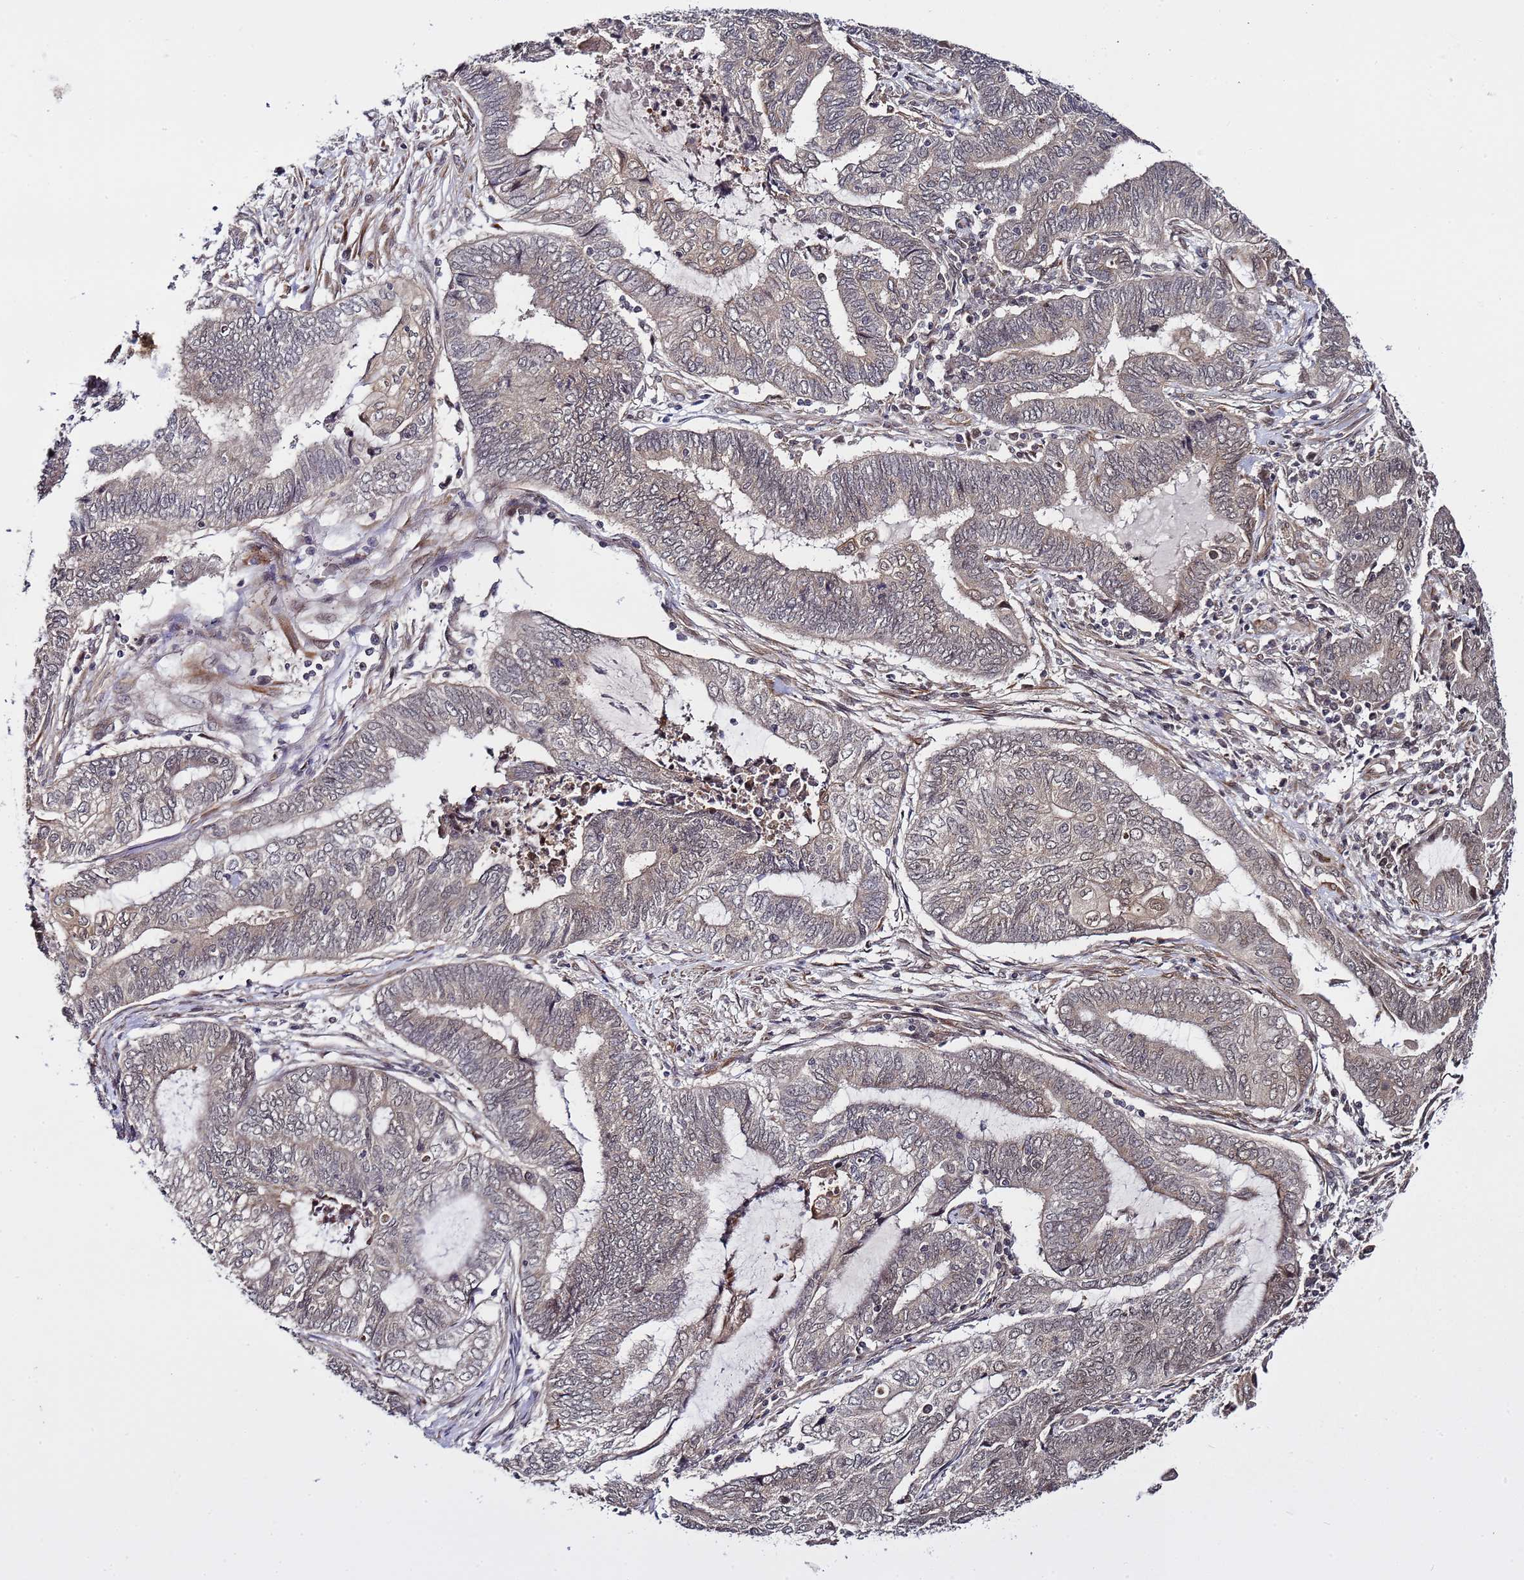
{"staining": {"intensity": "negative", "quantity": "none", "location": "none"}, "tissue": "endometrial cancer", "cell_type": "Tumor cells", "image_type": "cancer", "snomed": [{"axis": "morphology", "description": "Adenocarcinoma, NOS"}, {"axis": "topography", "description": "Uterus"}, {"axis": "topography", "description": "Endometrium"}], "caption": "Tumor cells are negative for brown protein staining in endometrial adenocarcinoma.", "gene": "POLR2D", "patient": {"sex": "female", "age": 70}}